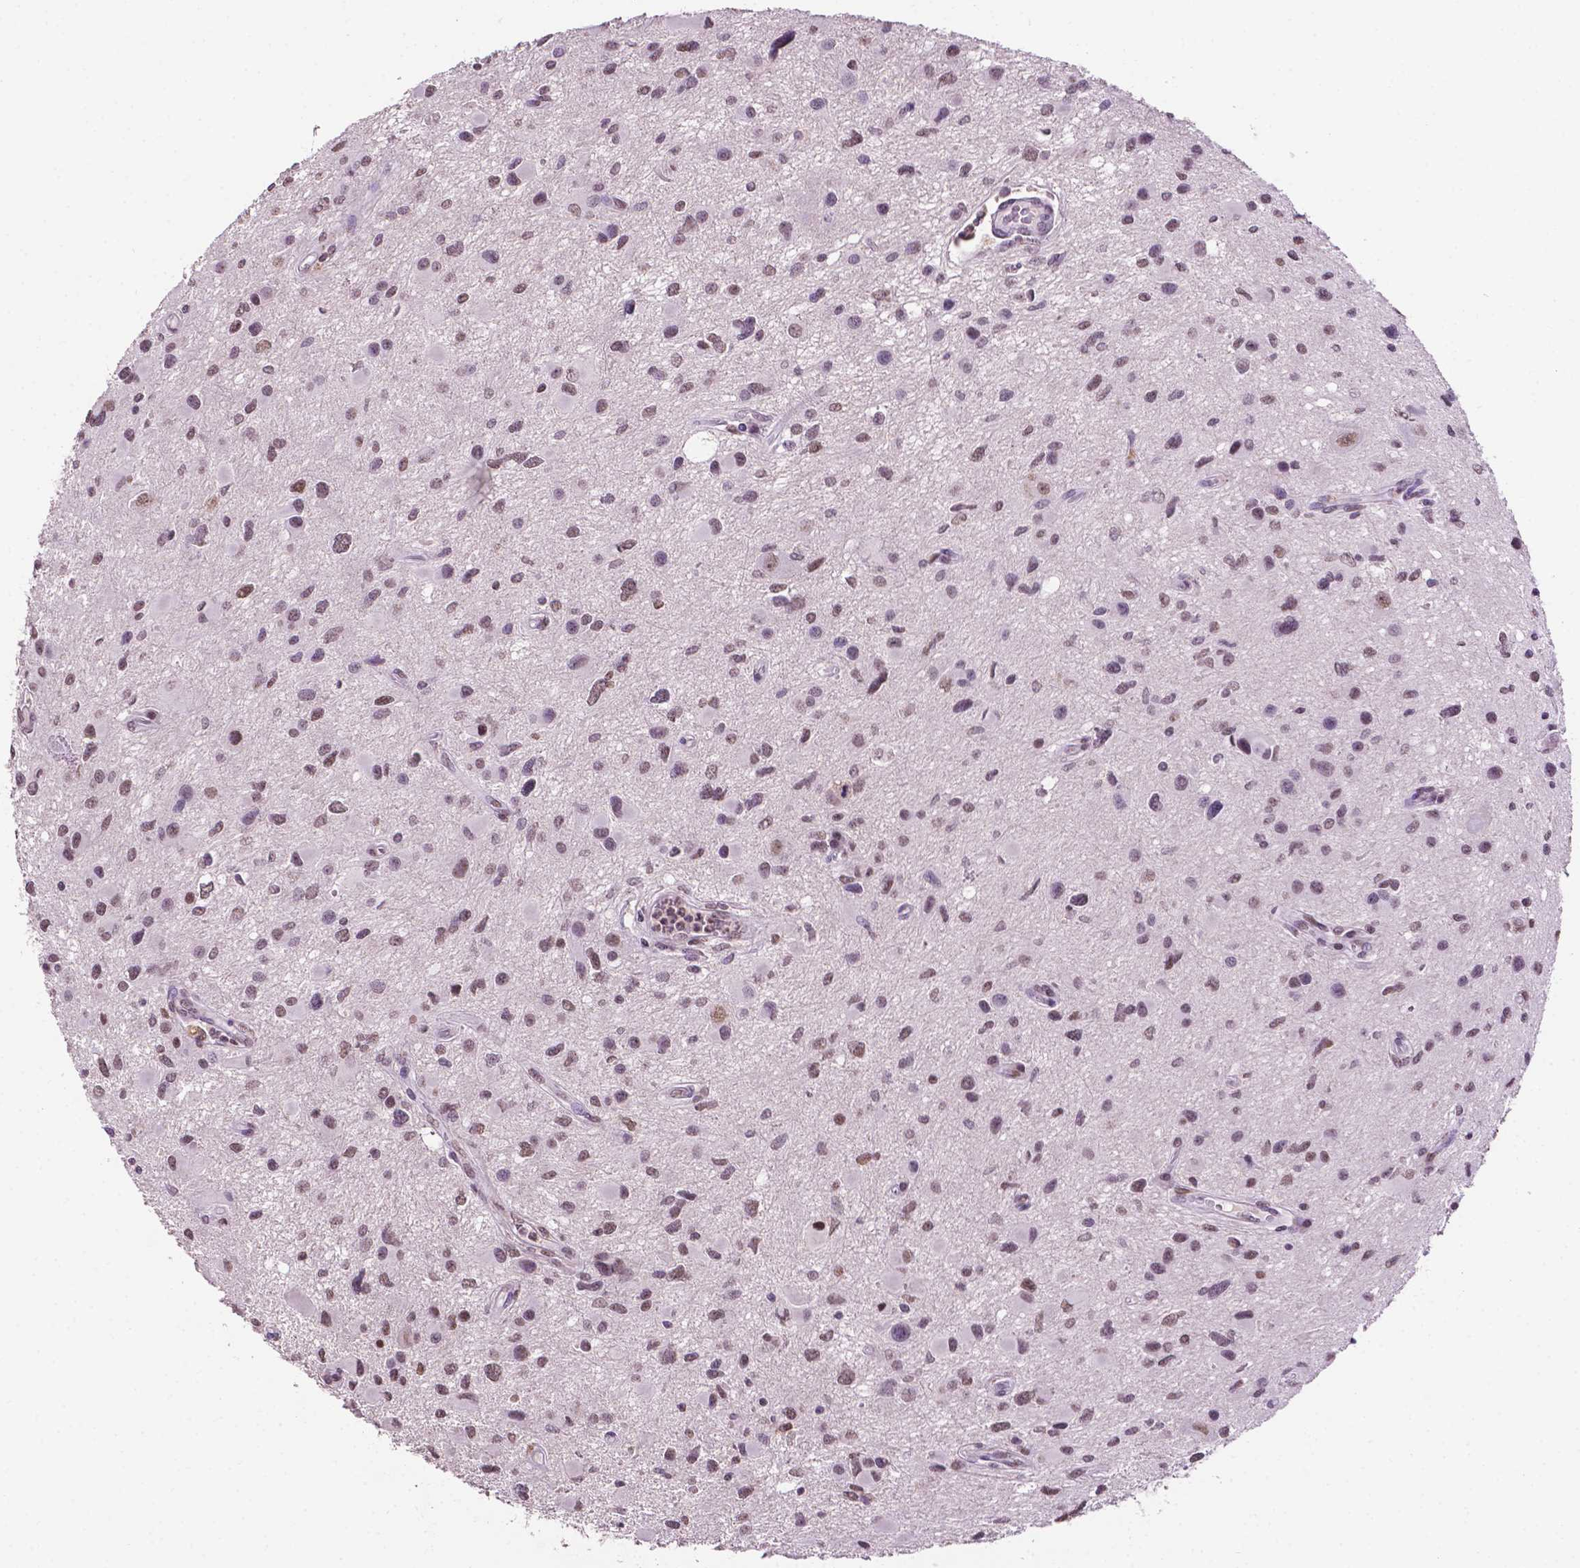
{"staining": {"intensity": "moderate", "quantity": ">75%", "location": "nuclear"}, "tissue": "glioma", "cell_type": "Tumor cells", "image_type": "cancer", "snomed": [{"axis": "morphology", "description": "Glioma, malignant, Low grade"}, {"axis": "topography", "description": "Brain"}], "caption": "Protein staining displays moderate nuclear staining in approximately >75% of tumor cells in low-grade glioma (malignant). (DAB IHC, brown staining for protein, blue staining for nuclei).", "gene": "PTPN6", "patient": {"sex": "female", "age": 32}}